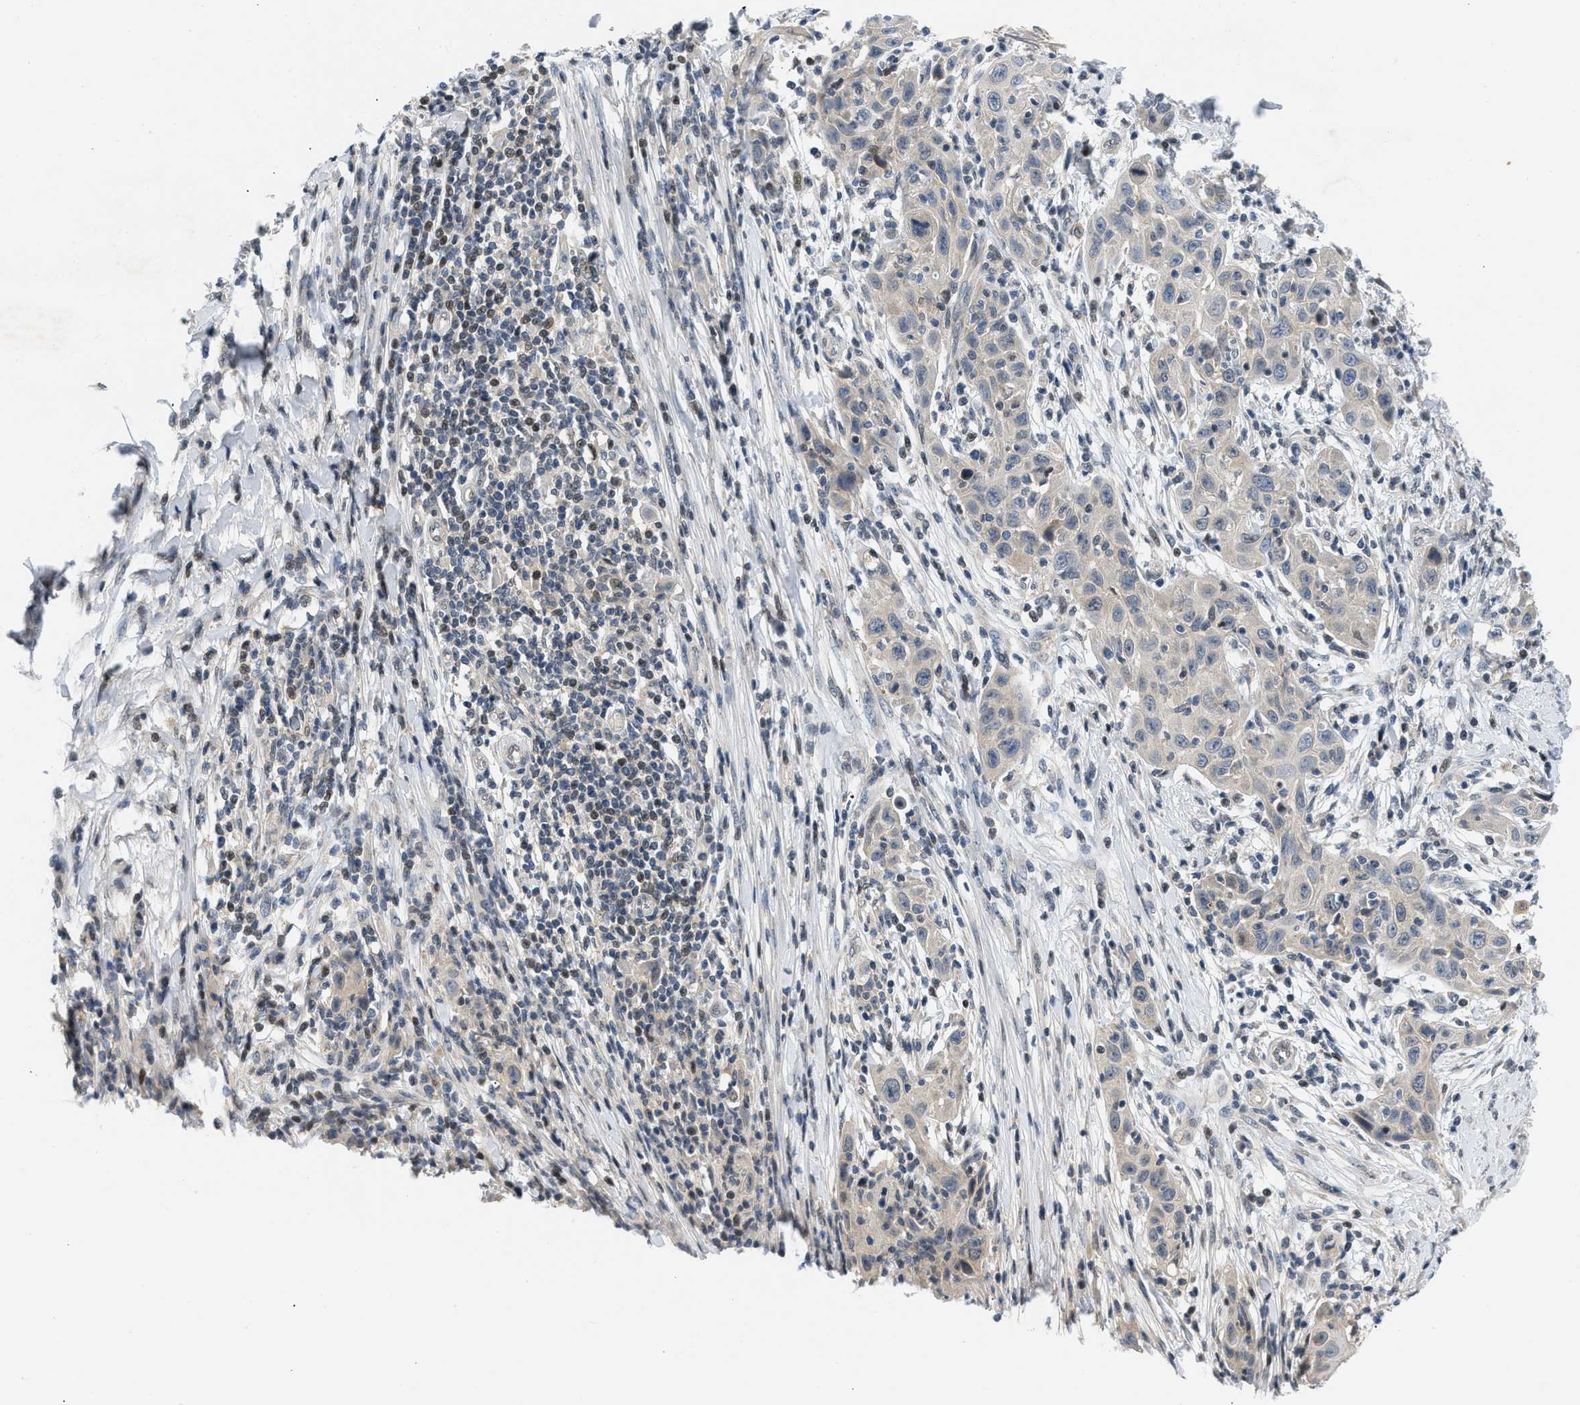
{"staining": {"intensity": "negative", "quantity": "none", "location": "none"}, "tissue": "skin cancer", "cell_type": "Tumor cells", "image_type": "cancer", "snomed": [{"axis": "morphology", "description": "Squamous cell carcinoma, NOS"}, {"axis": "topography", "description": "Skin"}], "caption": "This is an IHC micrograph of human skin squamous cell carcinoma. There is no staining in tumor cells.", "gene": "OLIG3", "patient": {"sex": "female", "age": 88}}